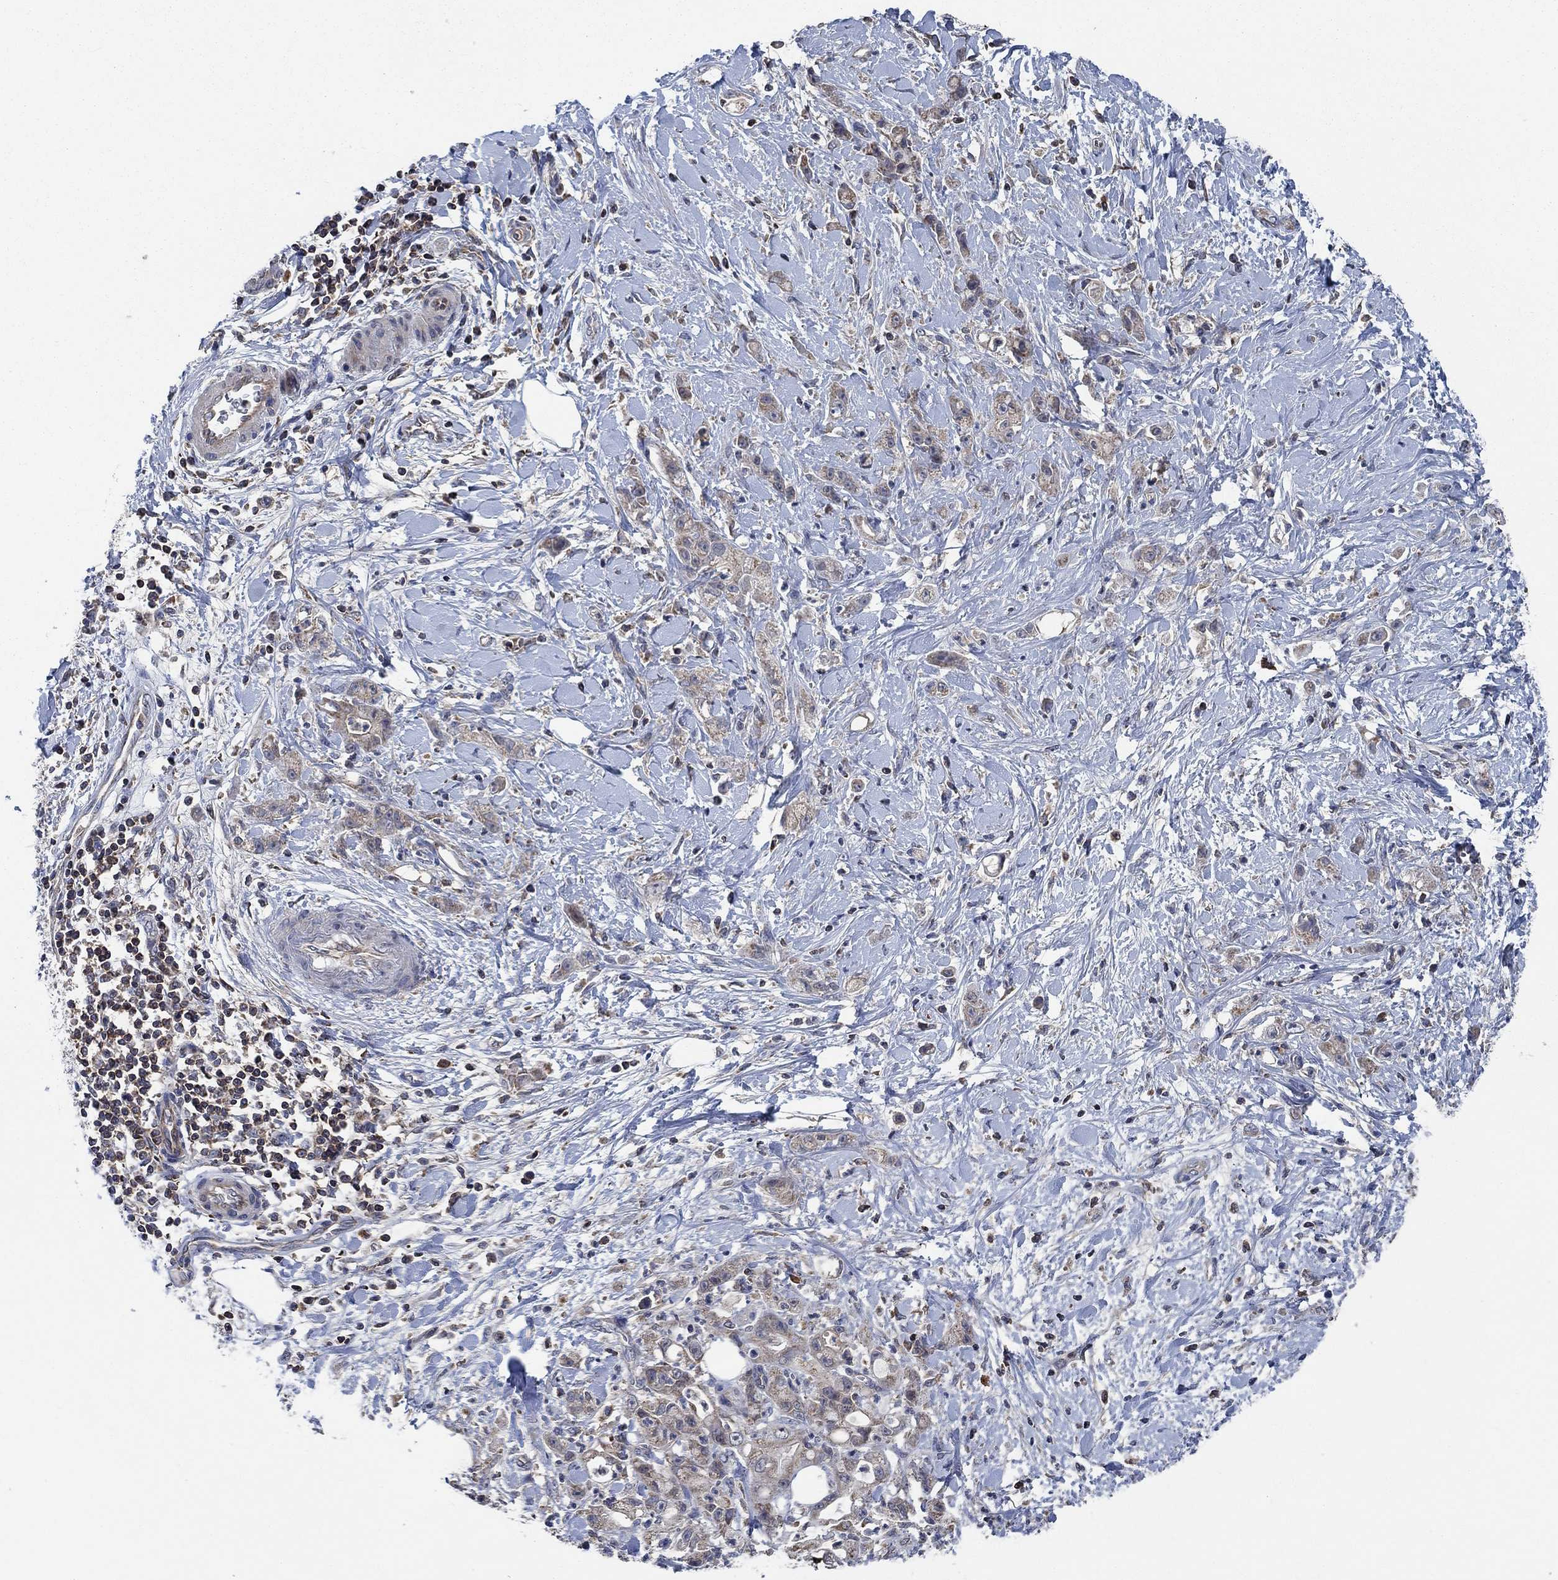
{"staining": {"intensity": "moderate", "quantity": ">75%", "location": "cytoplasmic/membranous"}, "tissue": "stomach cancer", "cell_type": "Tumor cells", "image_type": "cancer", "snomed": [{"axis": "morphology", "description": "Adenocarcinoma, NOS"}, {"axis": "topography", "description": "Stomach"}], "caption": "A brown stain highlights moderate cytoplasmic/membranous positivity of a protein in stomach cancer tumor cells.", "gene": "STXBP6", "patient": {"sex": "male", "age": 58}}